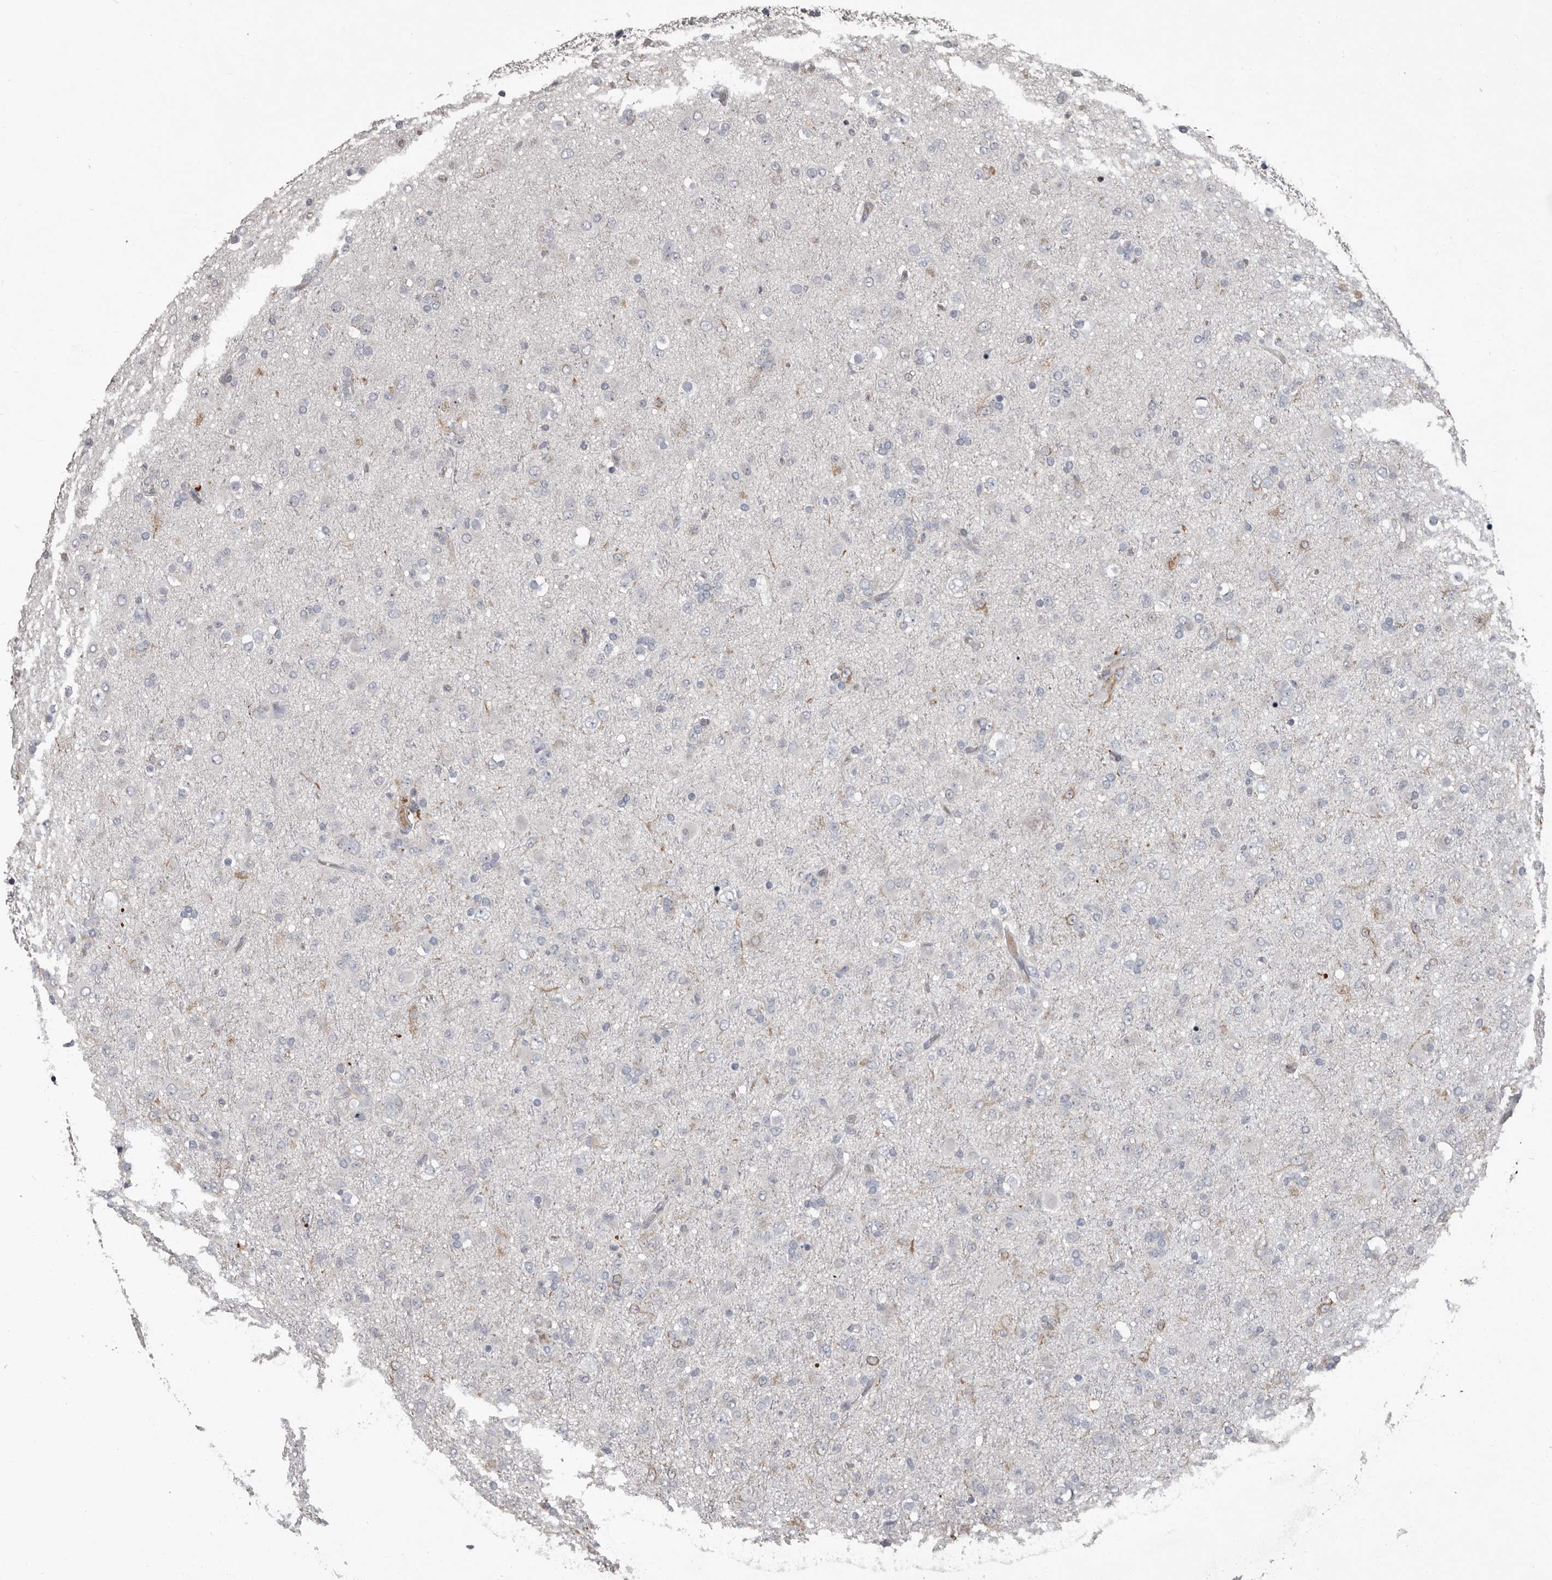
{"staining": {"intensity": "negative", "quantity": "none", "location": "none"}, "tissue": "glioma", "cell_type": "Tumor cells", "image_type": "cancer", "snomed": [{"axis": "morphology", "description": "Glioma, malignant, Low grade"}, {"axis": "topography", "description": "Brain"}], "caption": "DAB immunohistochemical staining of human glioma exhibits no significant expression in tumor cells. (Brightfield microscopy of DAB immunohistochemistry (IHC) at high magnification).", "gene": "CA6", "patient": {"sex": "male", "age": 65}}